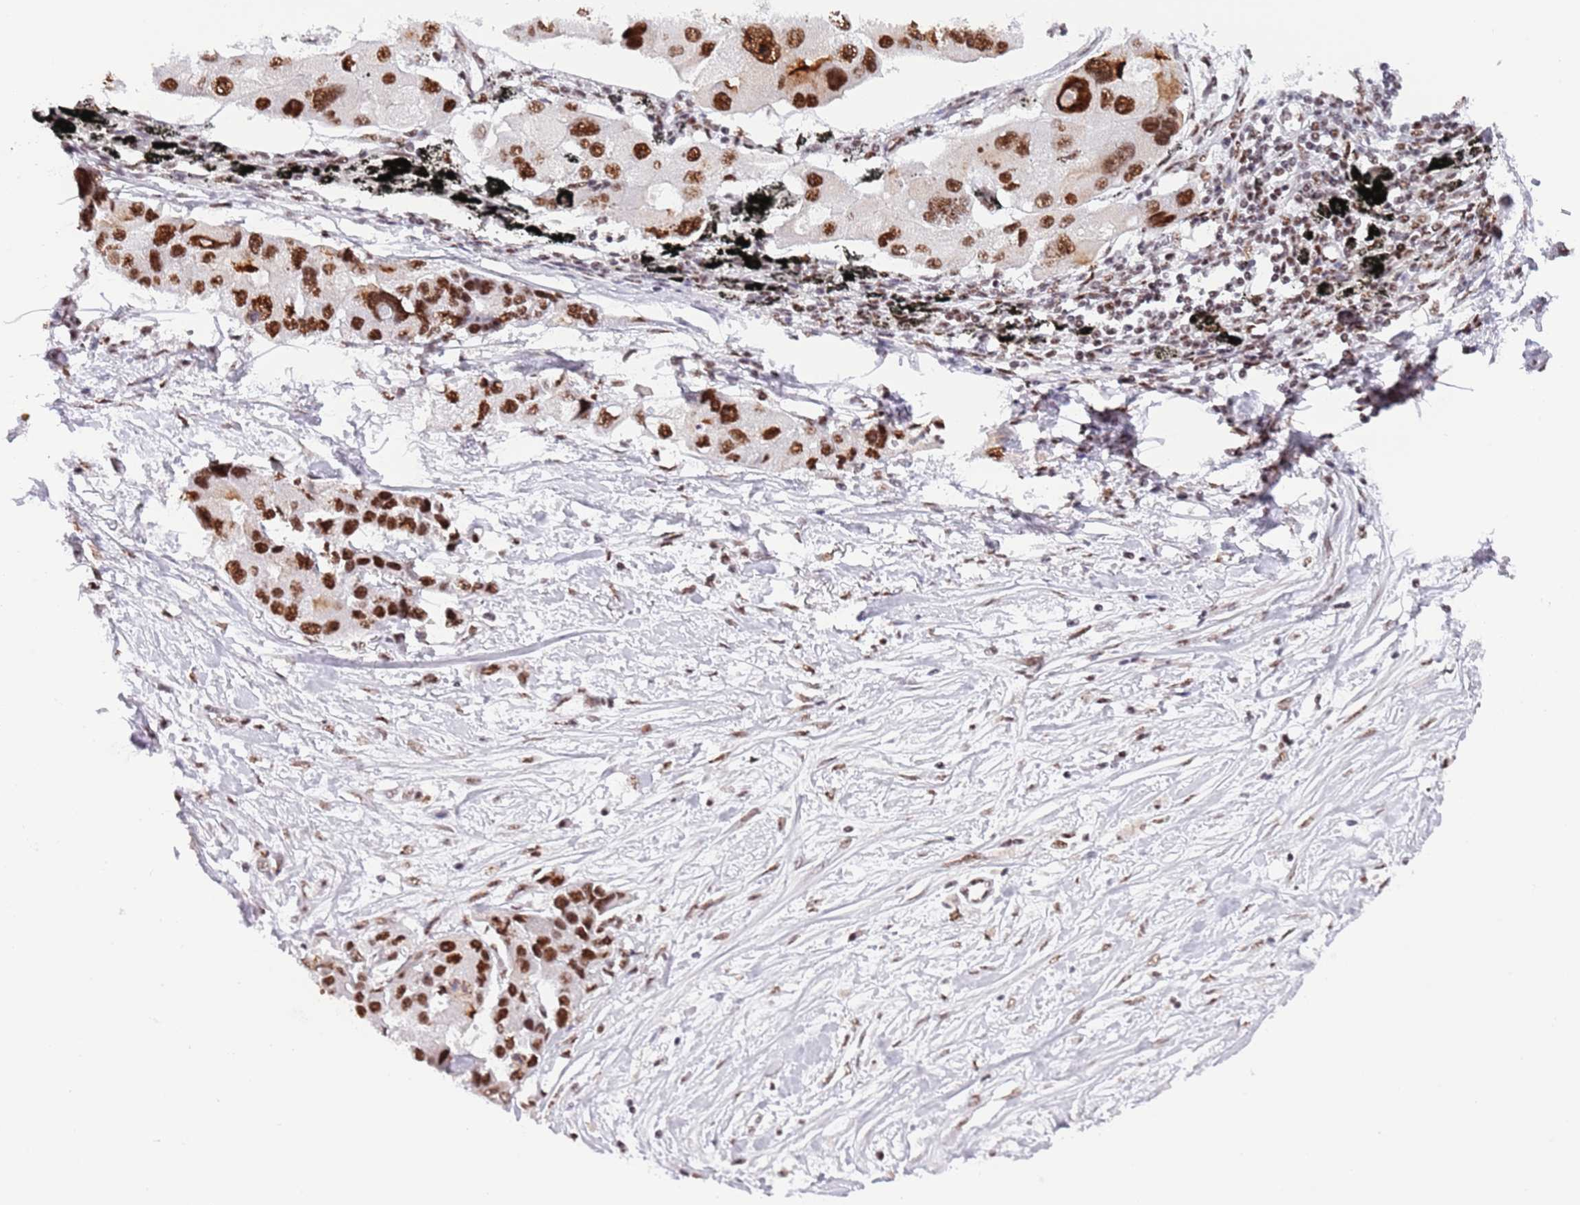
{"staining": {"intensity": "strong", "quantity": ">75%", "location": "nuclear"}, "tissue": "lung cancer", "cell_type": "Tumor cells", "image_type": "cancer", "snomed": [{"axis": "morphology", "description": "Adenocarcinoma, NOS"}, {"axis": "topography", "description": "Lung"}], "caption": "About >75% of tumor cells in lung adenocarcinoma reveal strong nuclear protein expression as visualized by brown immunohistochemical staining.", "gene": "SF3A2", "patient": {"sex": "female", "age": 54}}